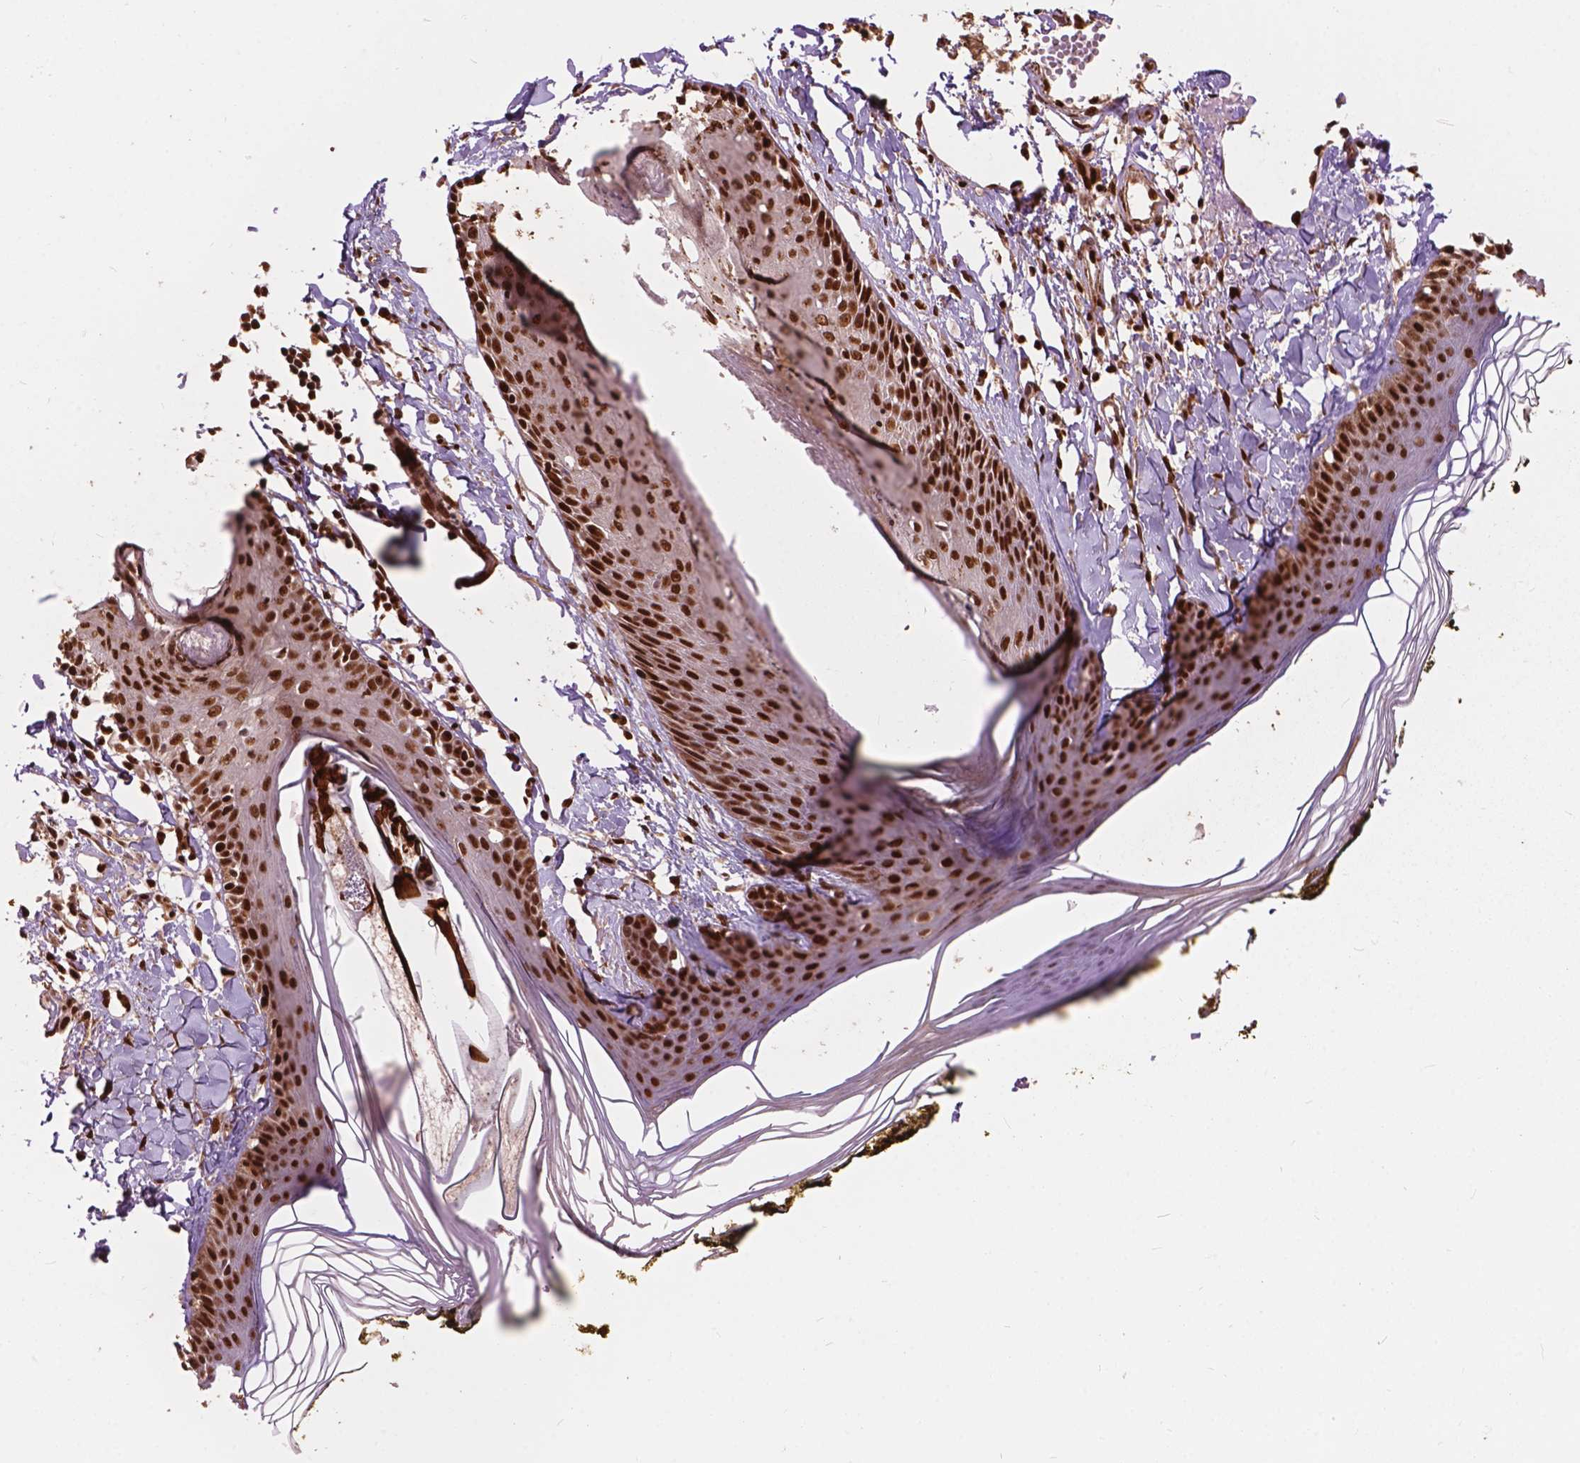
{"staining": {"intensity": "strong", "quantity": ">75%", "location": "nuclear"}, "tissue": "skin", "cell_type": "Fibroblasts", "image_type": "normal", "snomed": [{"axis": "morphology", "description": "Normal tissue, NOS"}, {"axis": "topography", "description": "Skin"}], "caption": "Immunohistochemical staining of benign human skin displays strong nuclear protein staining in about >75% of fibroblasts. Ihc stains the protein in brown and the nuclei are stained blue.", "gene": "ANP32A", "patient": {"sex": "male", "age": 76}}